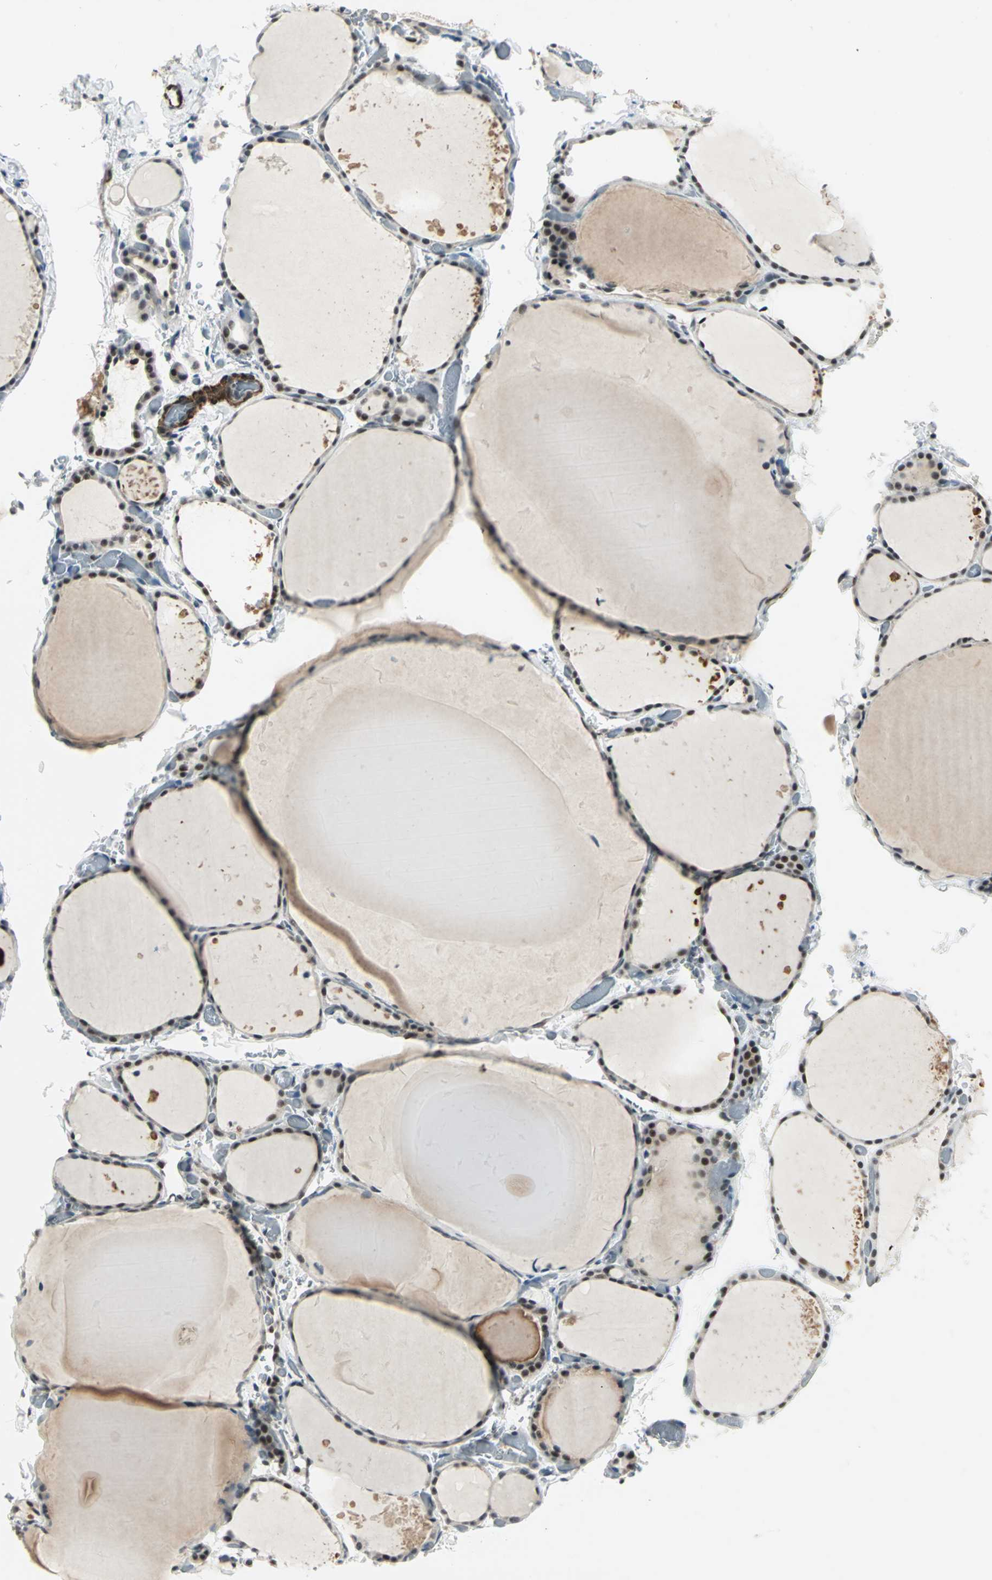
{"staining": {"intensity": "moderate", "quantity": "<25%", "location": "cytoplasmic/membranous,nuclear"}, "tissue": "thyroid gland", "cell_type": "Glandular cells", "image_type": "normal", "snomed": [{"axis": "morphology", "description": "Normal tissue, NOS"}, {"axis": "topography", "description": "Thyroid gland"}], "caption": "Thyroid gland stained with immunohistochemistry shows moderate cytoplasmic/membranous,nuclear staining in about <25% of glandular cells.", "gene": "MTA1", "patient": {"sex": "female", "age": 22}}